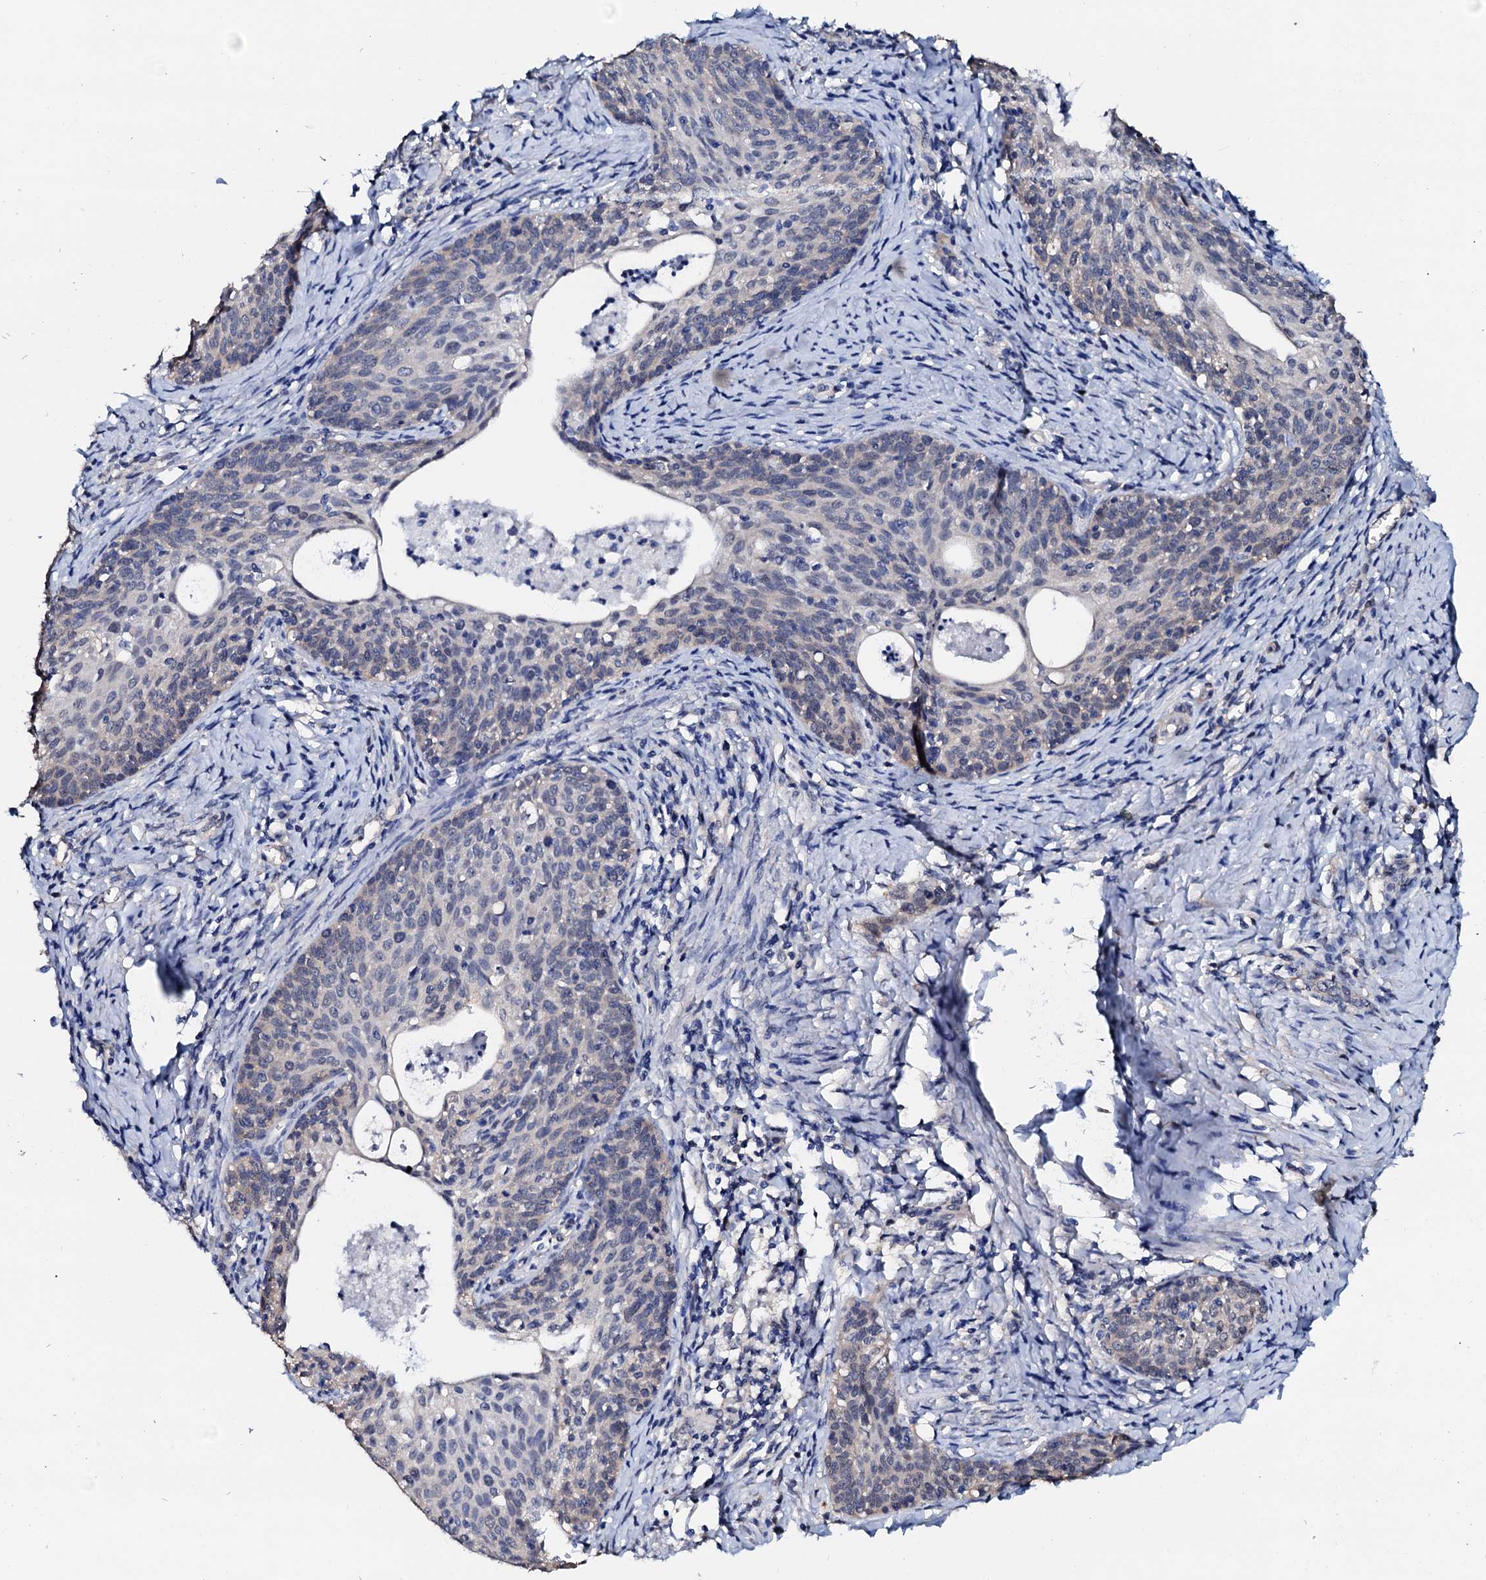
{"staining": {"intensity": "negative", "quantity": "none", "location": "none"}, "tissue": "cervical cancer", "cell_type": "Tumor cells", "image_type": "cancer", "snomed": [{"axis": "morphology", "description": "Squamous cell carcinoma, NOS"}, {"axis": "topography", "description": "Cervix"}], "caption": "An image of human cervical squamous cell carcinoma is negative for staining in tumor cells.", "gene": "CSN2", "patient": {"sex": "female", "age": 52}}